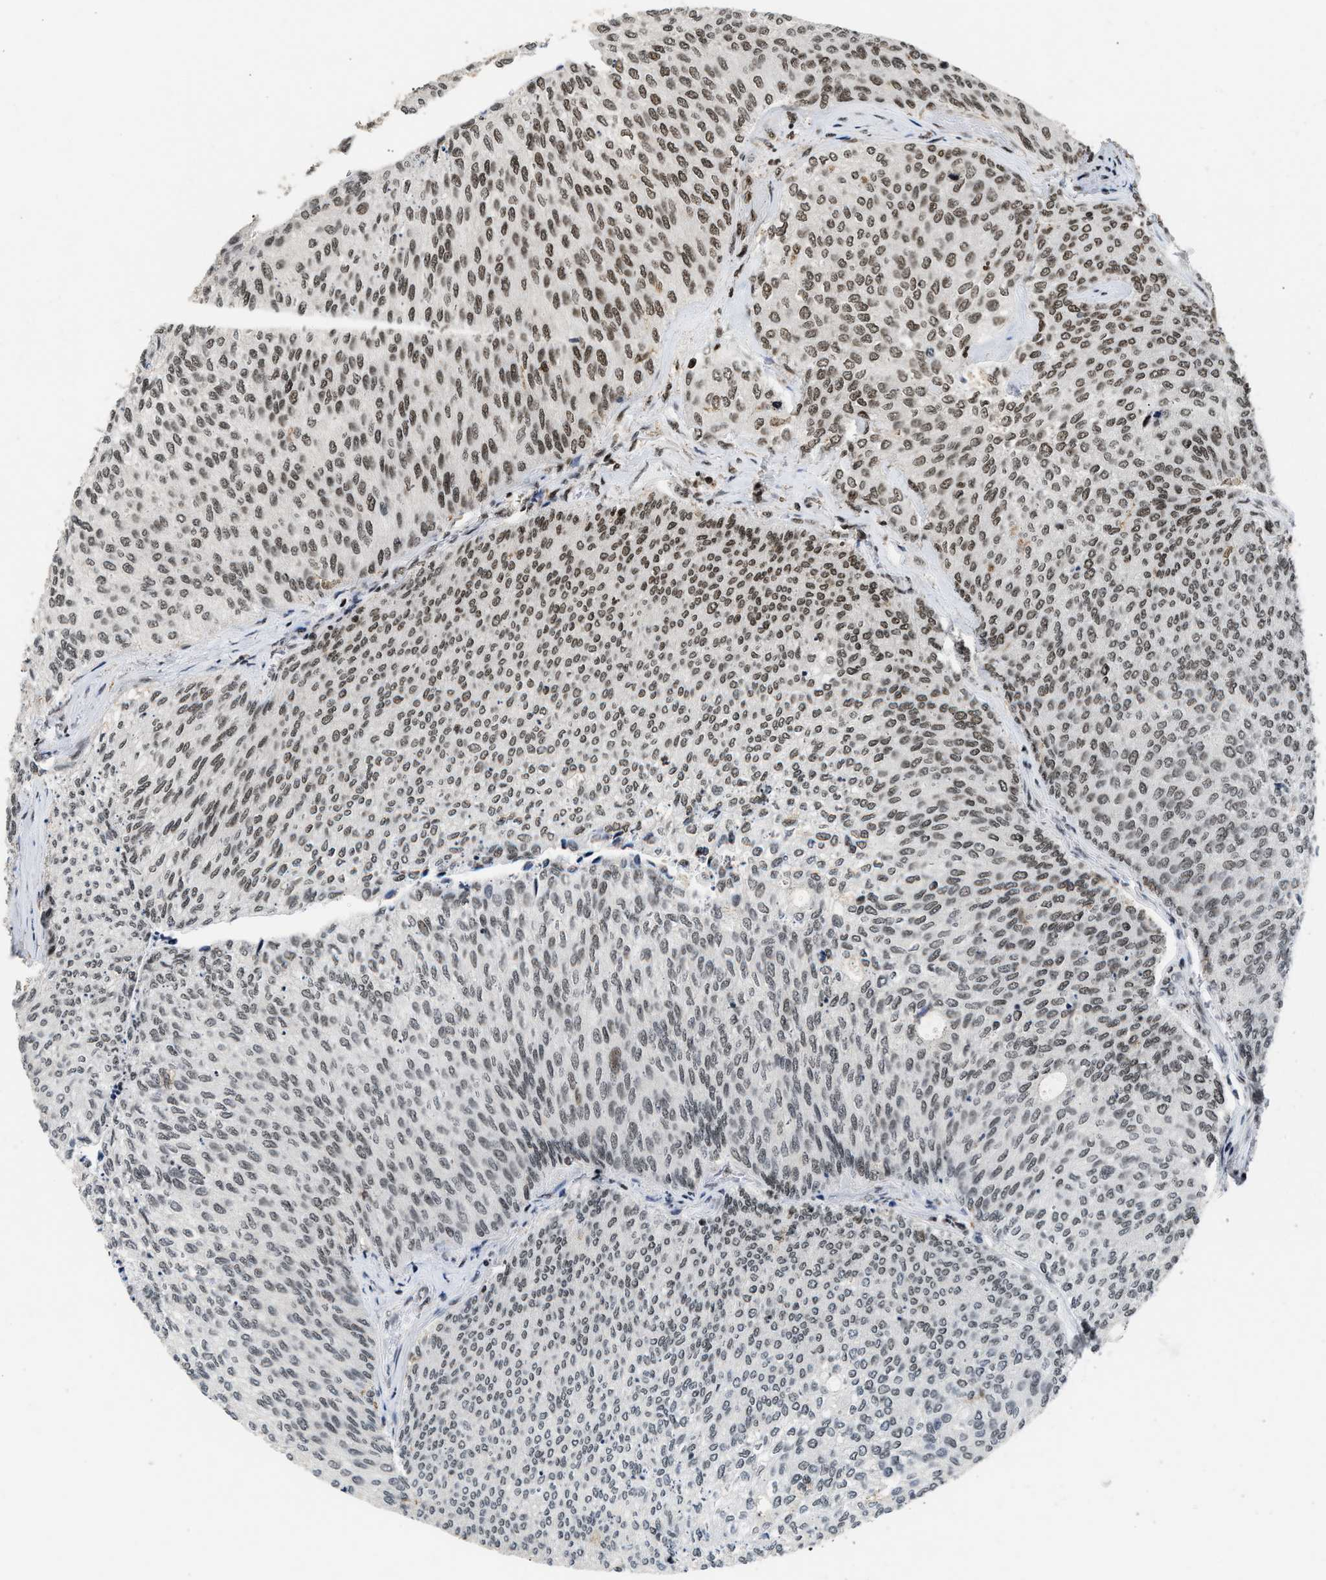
{"staining": {"intensity": "weak", "quantity": ">75%", "location": "nuclear"}, "tissue": "urothelial cancer", "cell_type": "Tumor cells", "image_type": "cancer", "snomed": [{"axis": "morphology", "description": "Urothelial carcinoma, Low grade"}, {"axis": "topography", "description": "Urinary bladder"}], "caption": "IHC histopathology image of neoplastic tissue: urothelial cancer stained using IHC reveals low levels of weak protein expression localized specifically in the nuclear of tumor cells, appearing as a nuclear brown color.", "gene": "RAD21", "patient": {"sex": "female", "age": 79}}